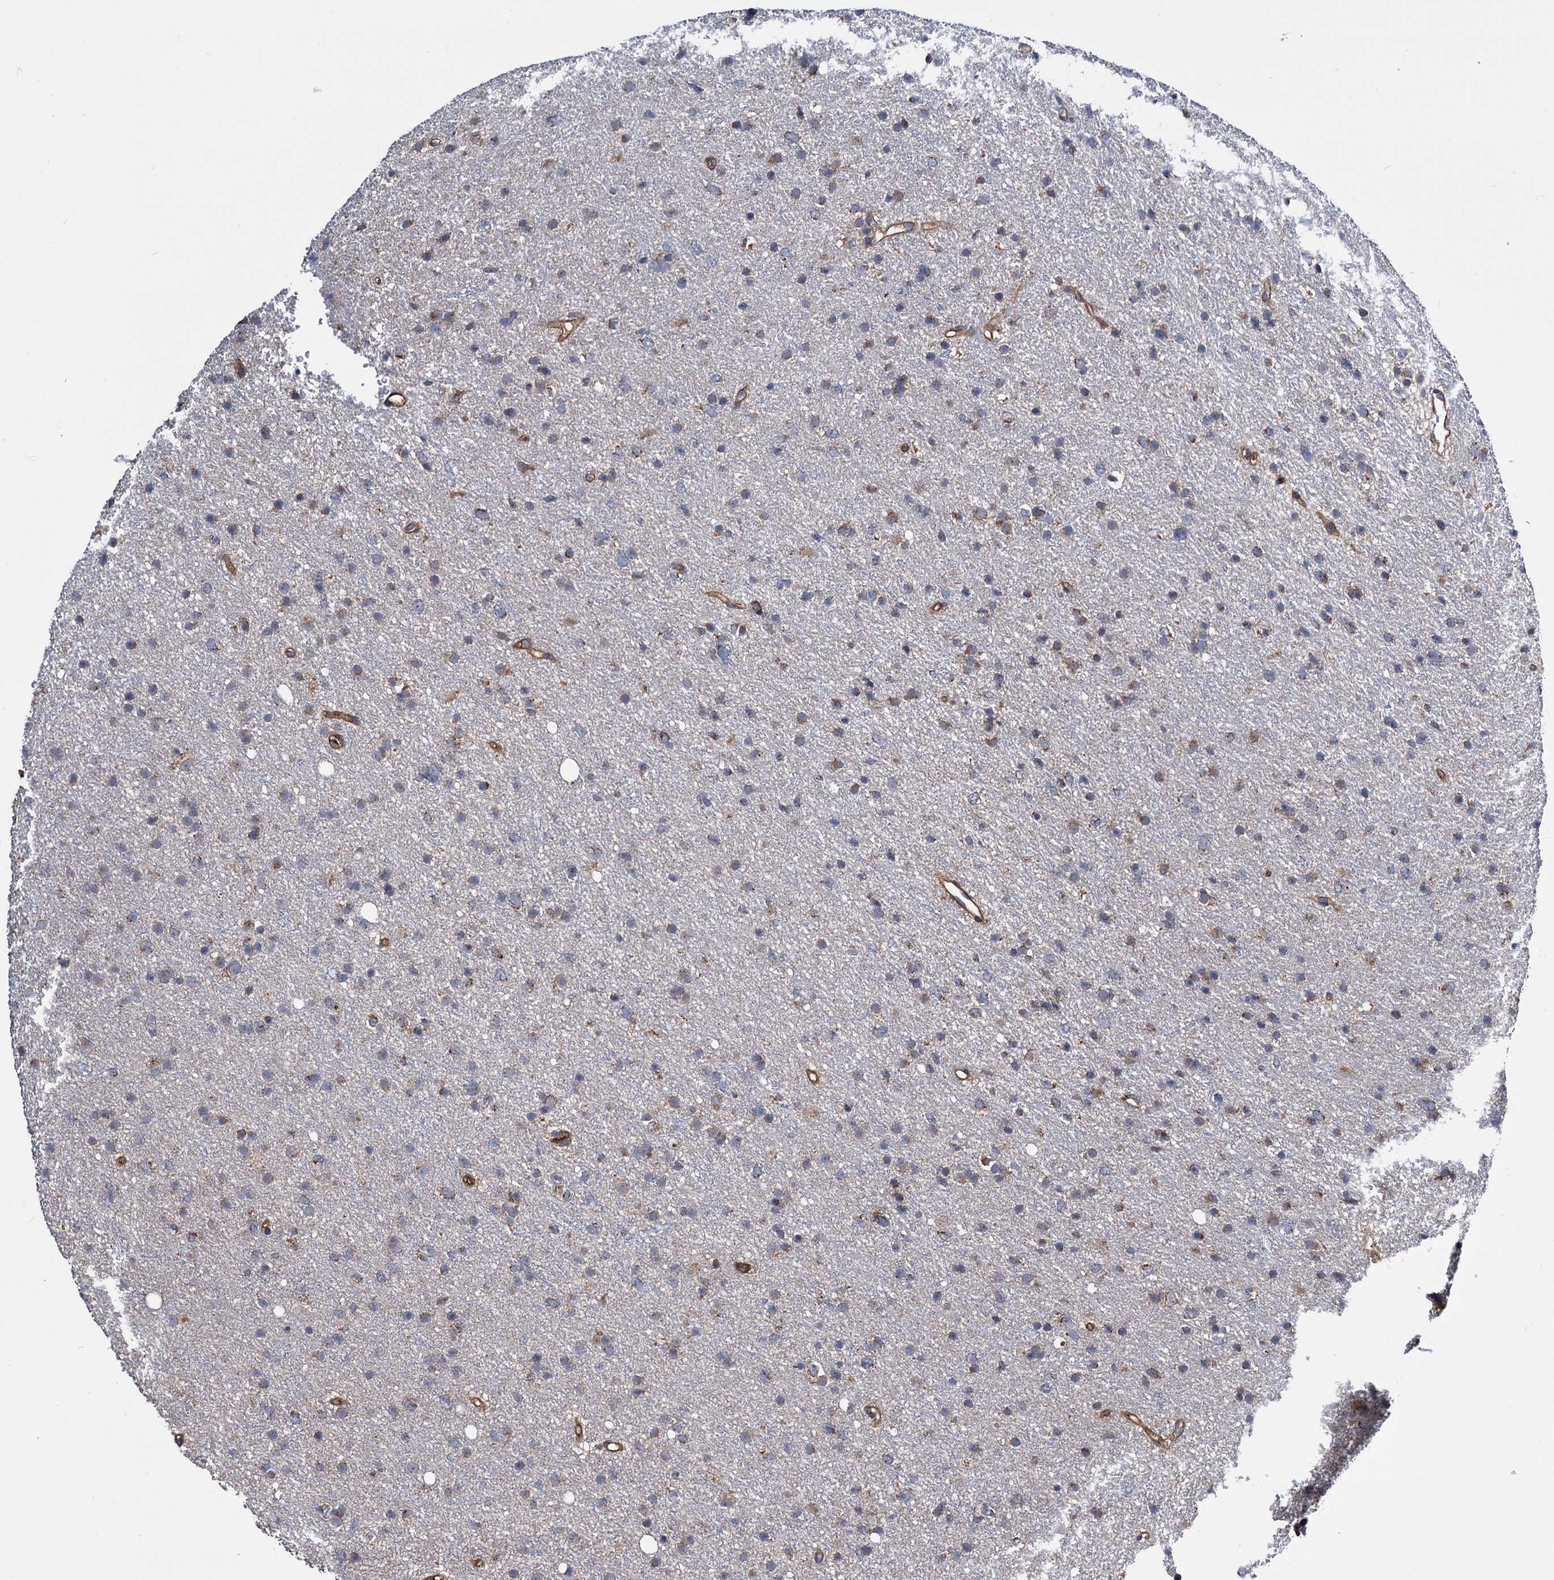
{"staining": {"intensity": "weak", "quantity": "25%-75%", "location": "cytoplasmic/membranous"}, "tissue": "glioma", "cell_type": "Tumor cells", "image_type": "cancer", "snomed": [{"axis": "morphology", "description": "Glioma, malignant, Low grade"}, {"axis": "topography", "description": "Cerebral cortex"}], "caption": "Low-grade glioma (malignant) stained for a protein displays weak cytoplasmic/membranous positivity in tumor cells.", "gene": "MRPL42", "patient": {"sex": "female", "age": 39}}